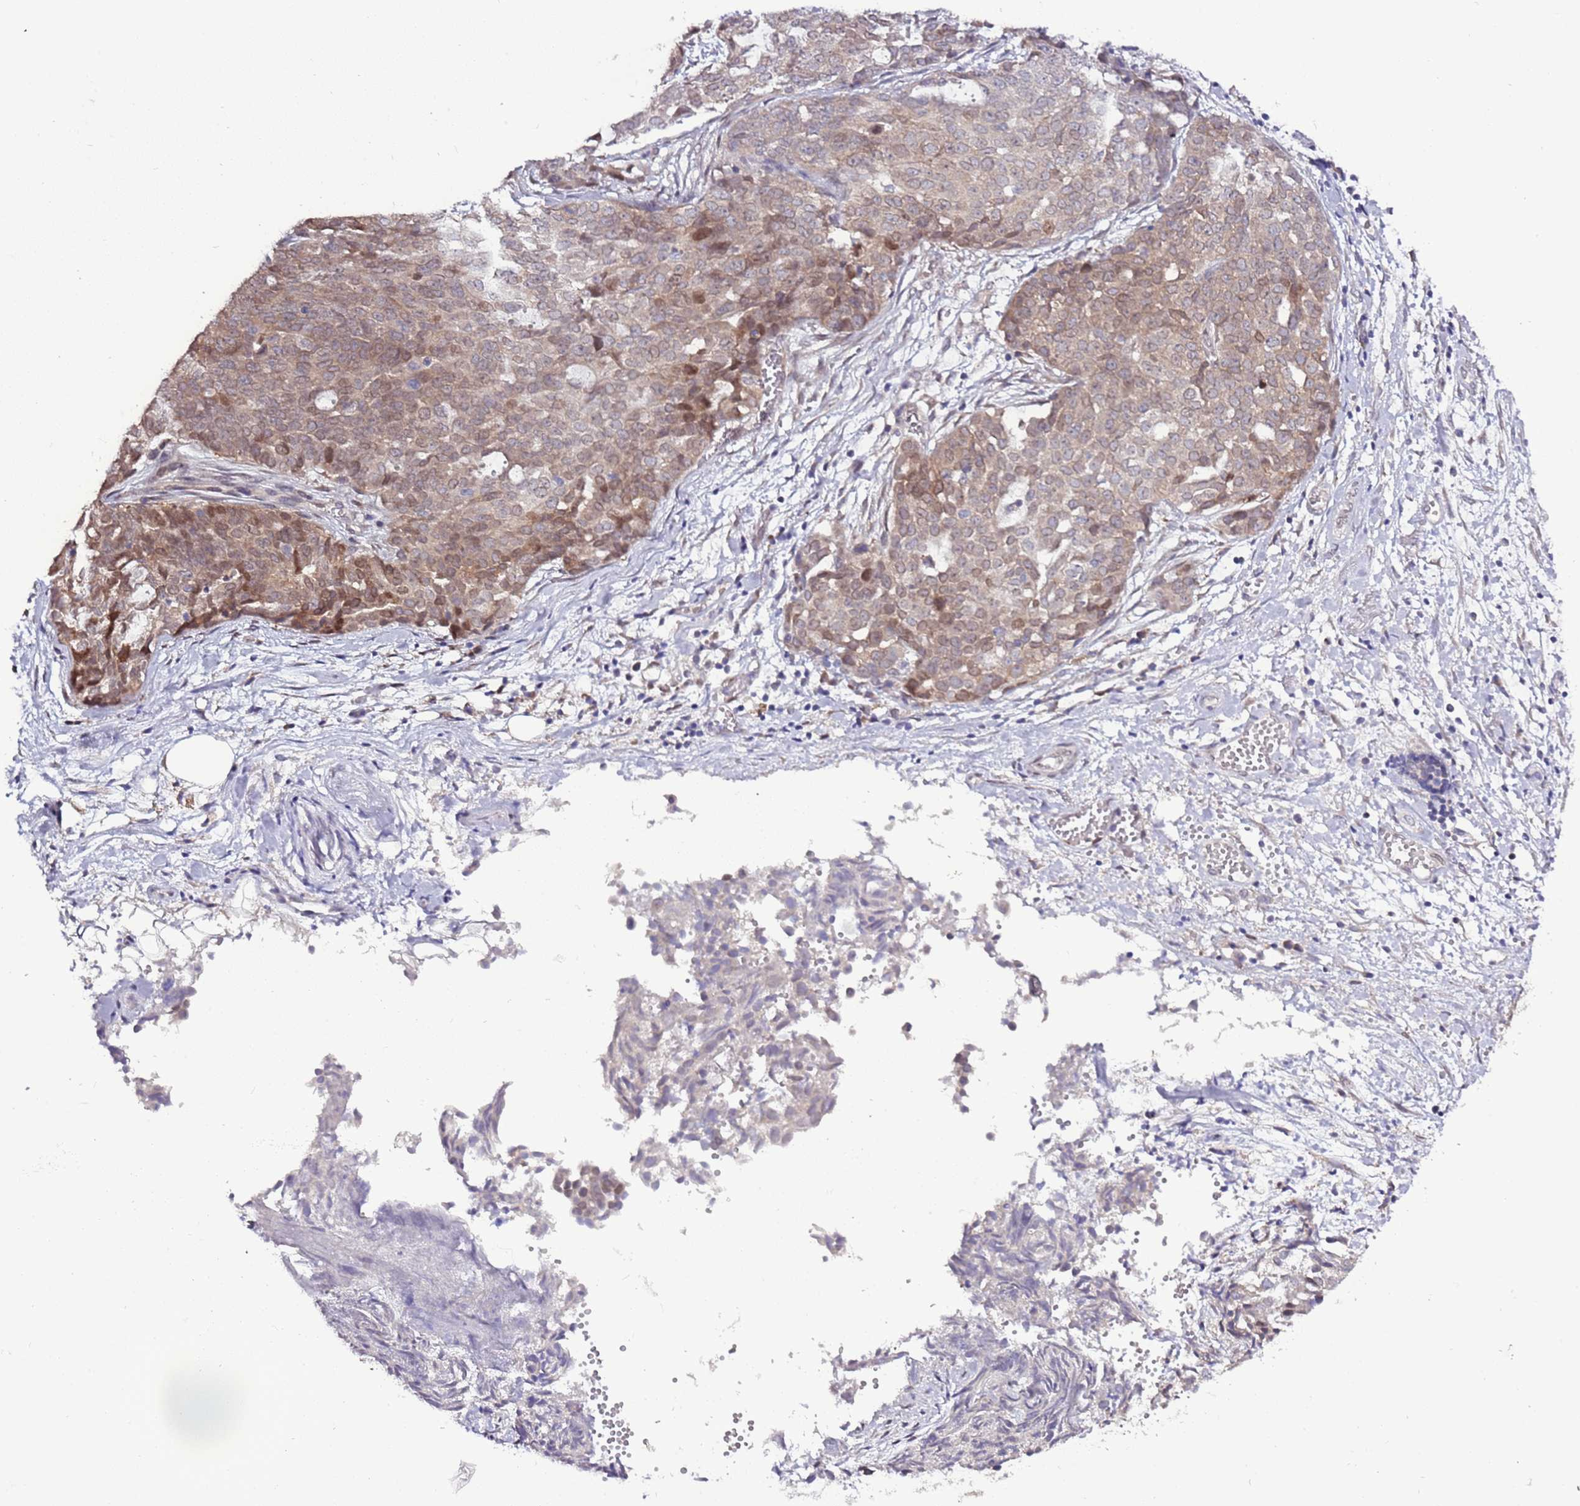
{"staining": {"intensity": "moderate", "quantity": "<25%", "location": "cytoplasmic/membranous,nuclear"}, "tissue": "ovarian cancer", "cell_type": "Tumor cells", "image_type": "cancer", "snomed": [{"axis": "morphology", "description": "Cystadenocarcinoma, serous, NOS"}, {"axis": "topography", "description": "Soft tissue"}, {"axis": "topography", "description": "Ovary"}], "caption": "Immunohistochemistry of human serous cystadenocarcinoma (ovarian) displays low levels of moderate cytoplasmic/membranous and nuclear positivity in about <25% of tumor cells. (DAB (3,3'-diaminobenzidine) IHC, brown staining for protein, blue staining for nuclei).", "gene": "ZNF665", "patient": {"sex": "female", "age": 57}}